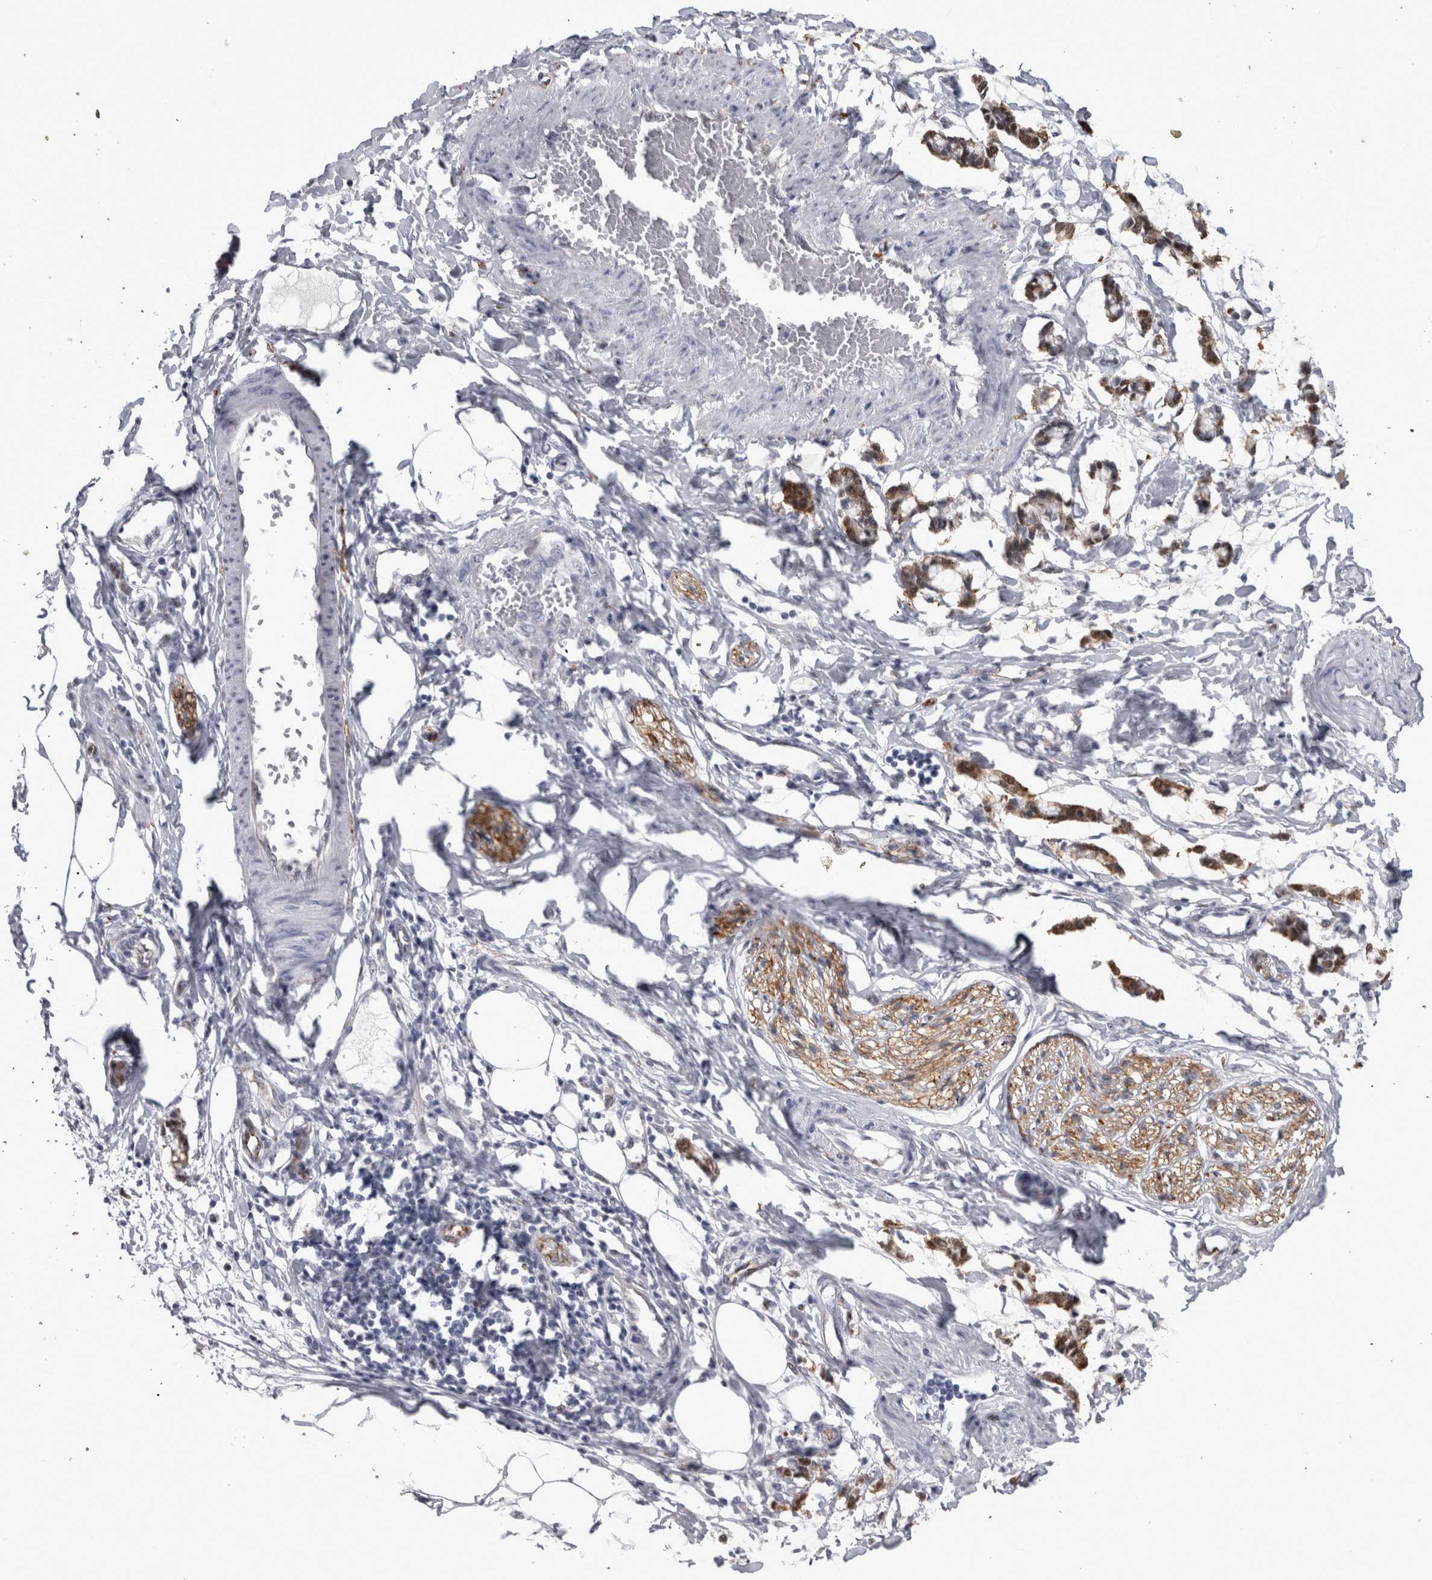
{"staining": {"intensity": "negative", "quantity": "none", "location": "none"}, "tissue": "adipose tissue", "cell_type": "Adipocytes", "image_type": "normal", "snomed": [{"axis": "morphology", "description": "Normal tissue, NOS"}, {"axis": "morphology", "description": "Adenocarcinoma, NOS"}, {"axis": "topography", "description": "Colon"}, {"axis": "topography", "description": "Peripheral nerve tissue"}], "caption": "A high-resolution micrograph shows immunohistochemistry (IHC) staining of benign adipose tissue, which displays no significant positivity in adipocytes. (DAB immunohistochemistry, high magnification).", "gene": "ACOT7", "patient": {"sex": "male", "age": 14}}